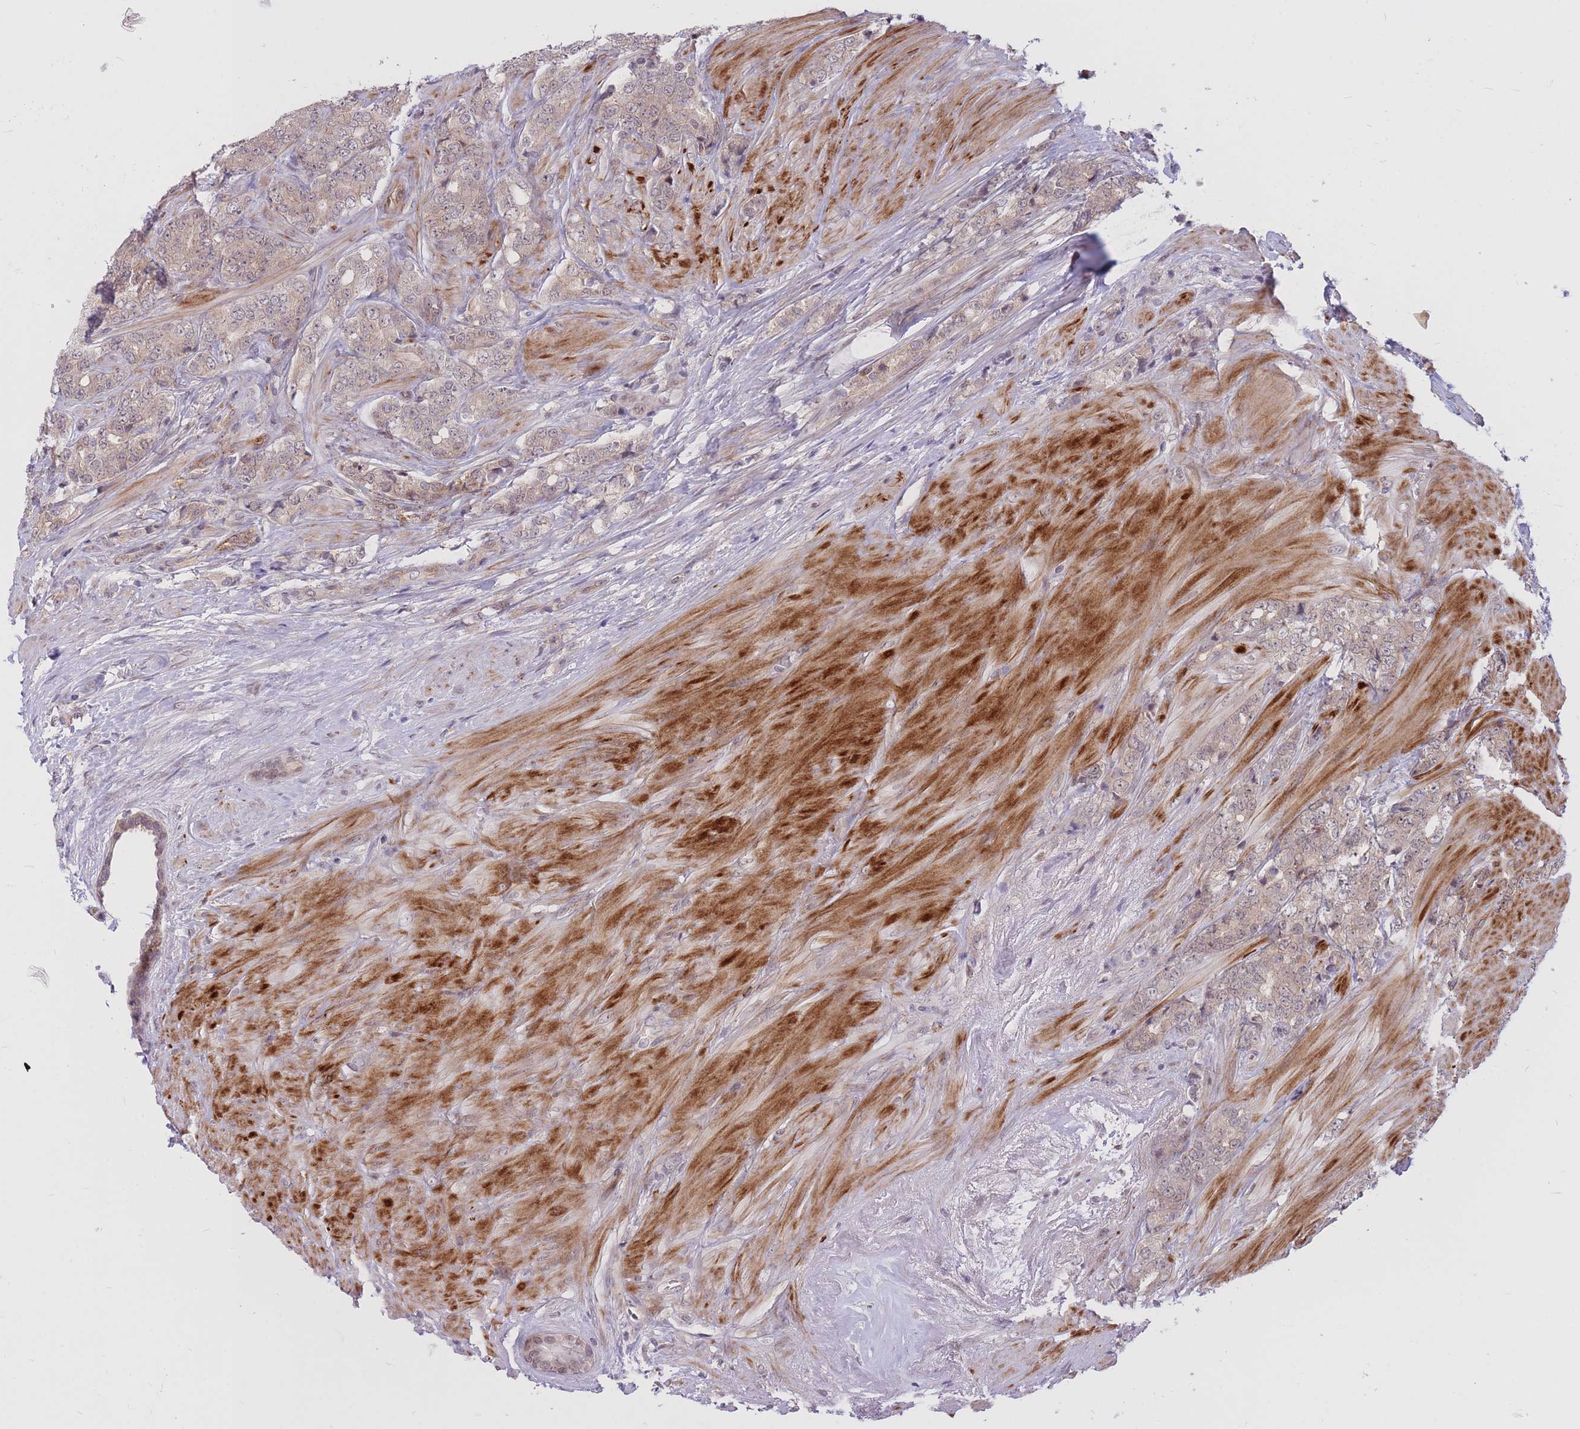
{"staining": {"intensity": "weak", "quantity": "<25%", "location": "cytoplasmic/membranous,nuclear"}, "tissue": "prostate cancer", "cell_type": "Tumor cells", "image_type": "cancer", "snomed": [{"axis": "morphology", "description": "Adenocarcinoma, High grade"}, {"axis": "topography", "description": "Prostate"}], "caption": "Tumor cells are negative for brown protein staining in prostate high-grade adenocarcinoma. The staining was performed using DAB (3,3'-diaminobenzidine) to visualize the protein expression in brown, while the nuclei were stained in blue with hematoxylin (Magnification: 20x).", "gene": "TCF20", "patient": {"sex": "male", "age": 62}}